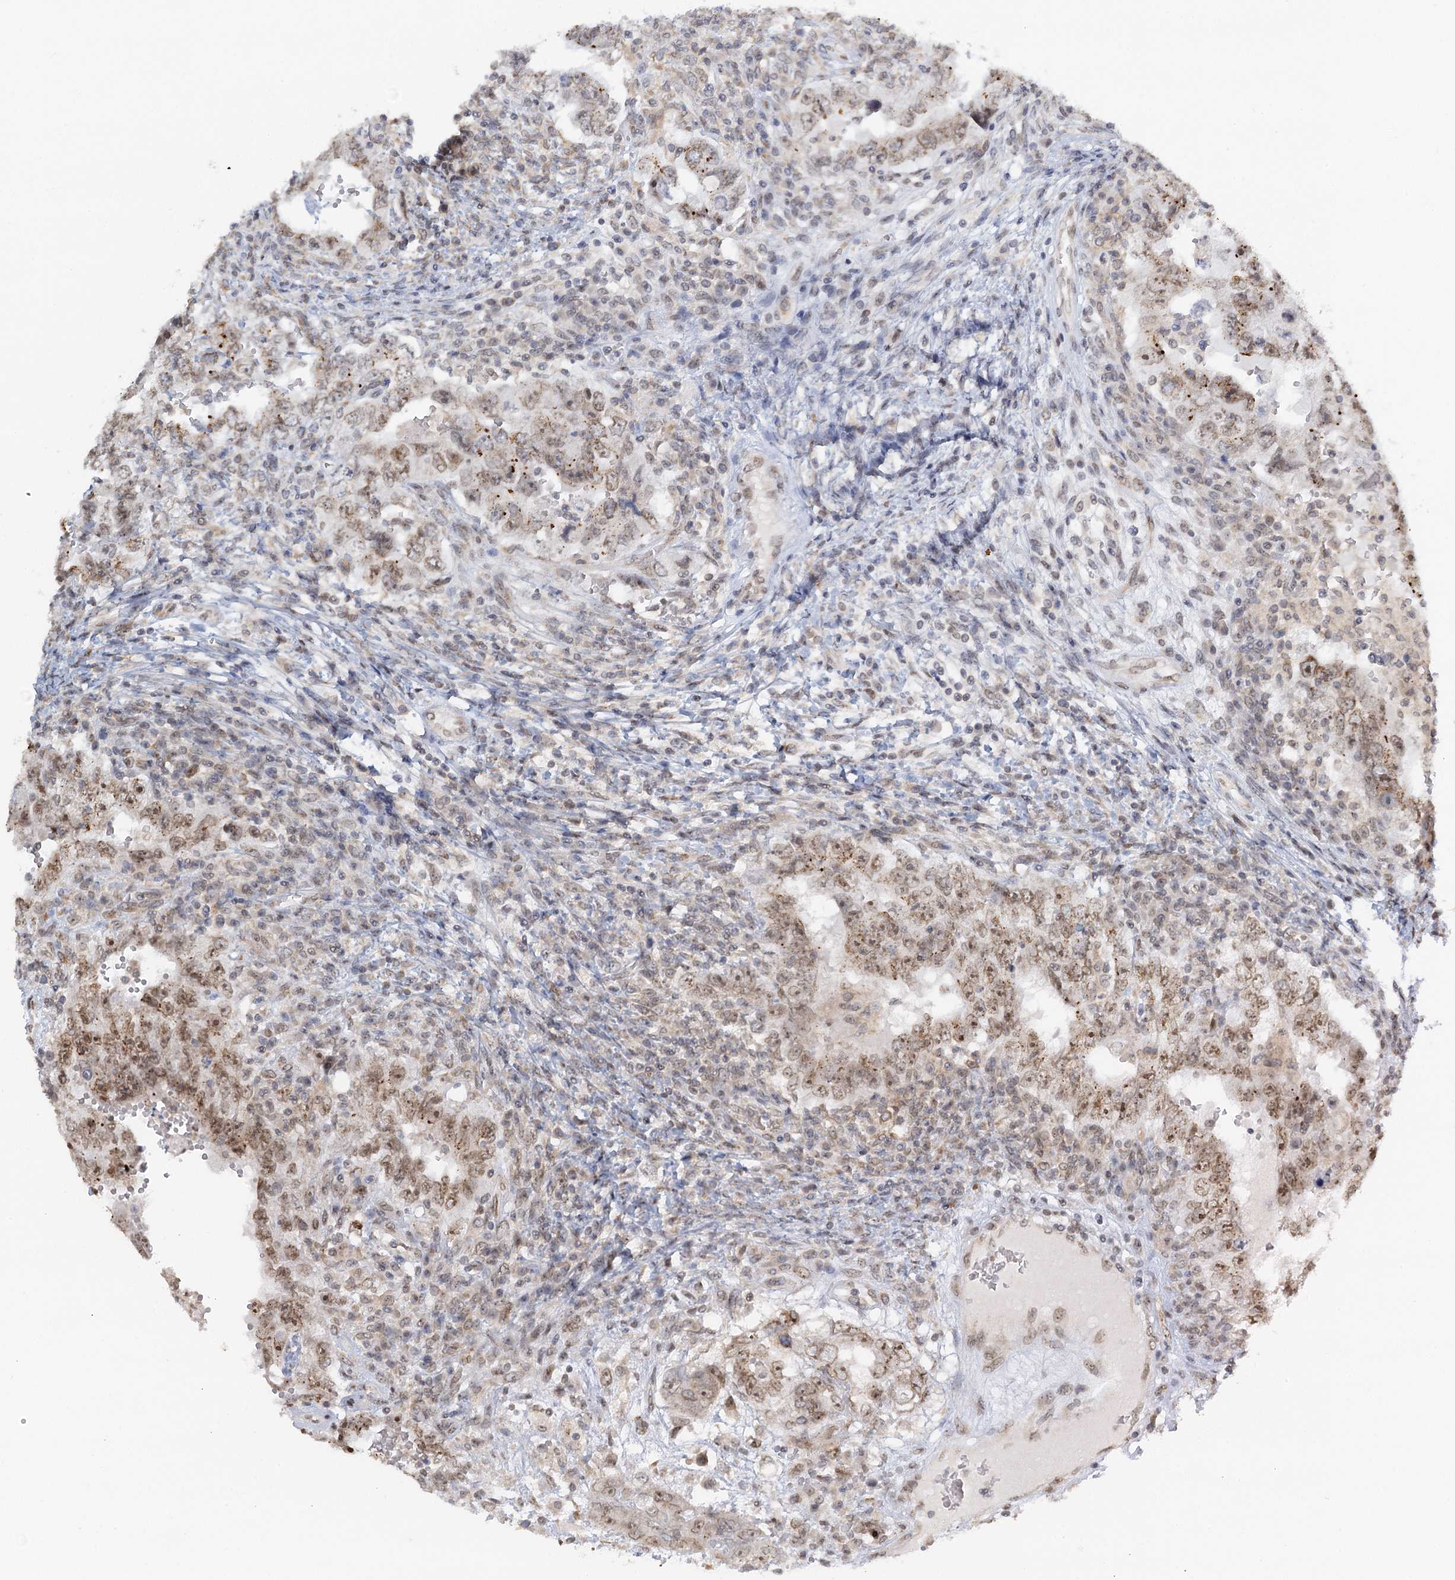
{"staining": {"intensity": "weak", "quantity": ">75%", "location": "nuclear"}, "tissue": "testis cancer", "cell_type": "Tumor cells", "image_type": "cancer", "snomed": [{"axis": "morphology", "description": "Carcinoma, Embryonal, NOS"}, {"axis": "topography", "description": "Testis"}], "caption": "Embryonal carcinoma (testis) stained for a protein demonstrates weak nuclear positivity in tumor cells. The staining was performed using DAB (3,3'-diaminobenzidine), with brown indicating positive protein expression. Nuclei are stained blue with hematoxylin.", "gene": "TREX1", "patient": {"sex": "male", "age": 26}}